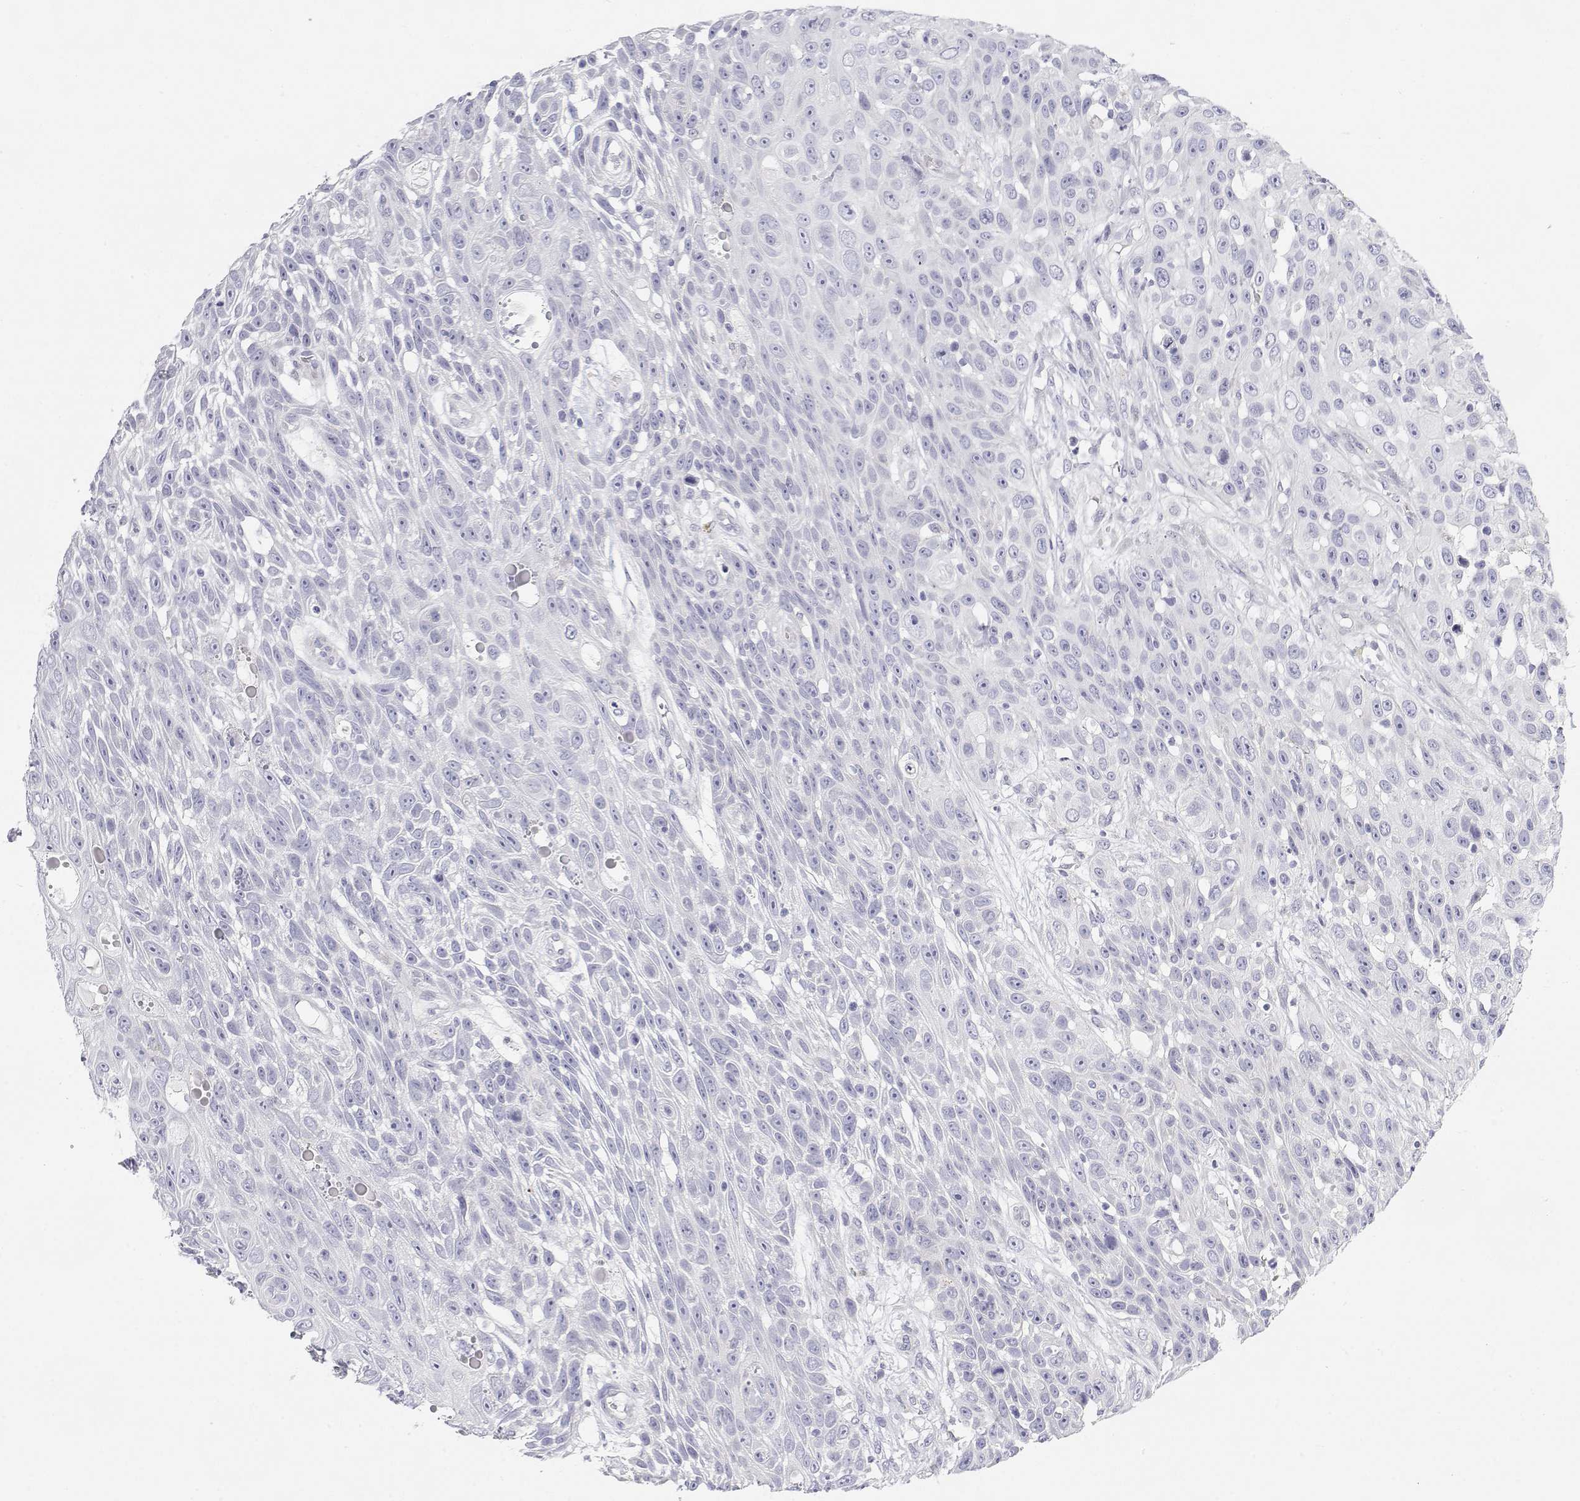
{"staining": {"intensity": "negative", "quantity": "none", "location": "none"}, "tissue": "skin cancer", "cell_type": "Tumor cells", "image_type": "cancer", "snomed": [{"axis": "morphology", "description": "Squamous cell carcinoma, NOS"}, {"axis": "topography", "description": "Skin"}], "caption": "The micrograph displays no staining of tumor cells in skin cancer (squamous cell carcinoma).", "gene": "MISP", "patient": {"sex": "male", "age": 82}}